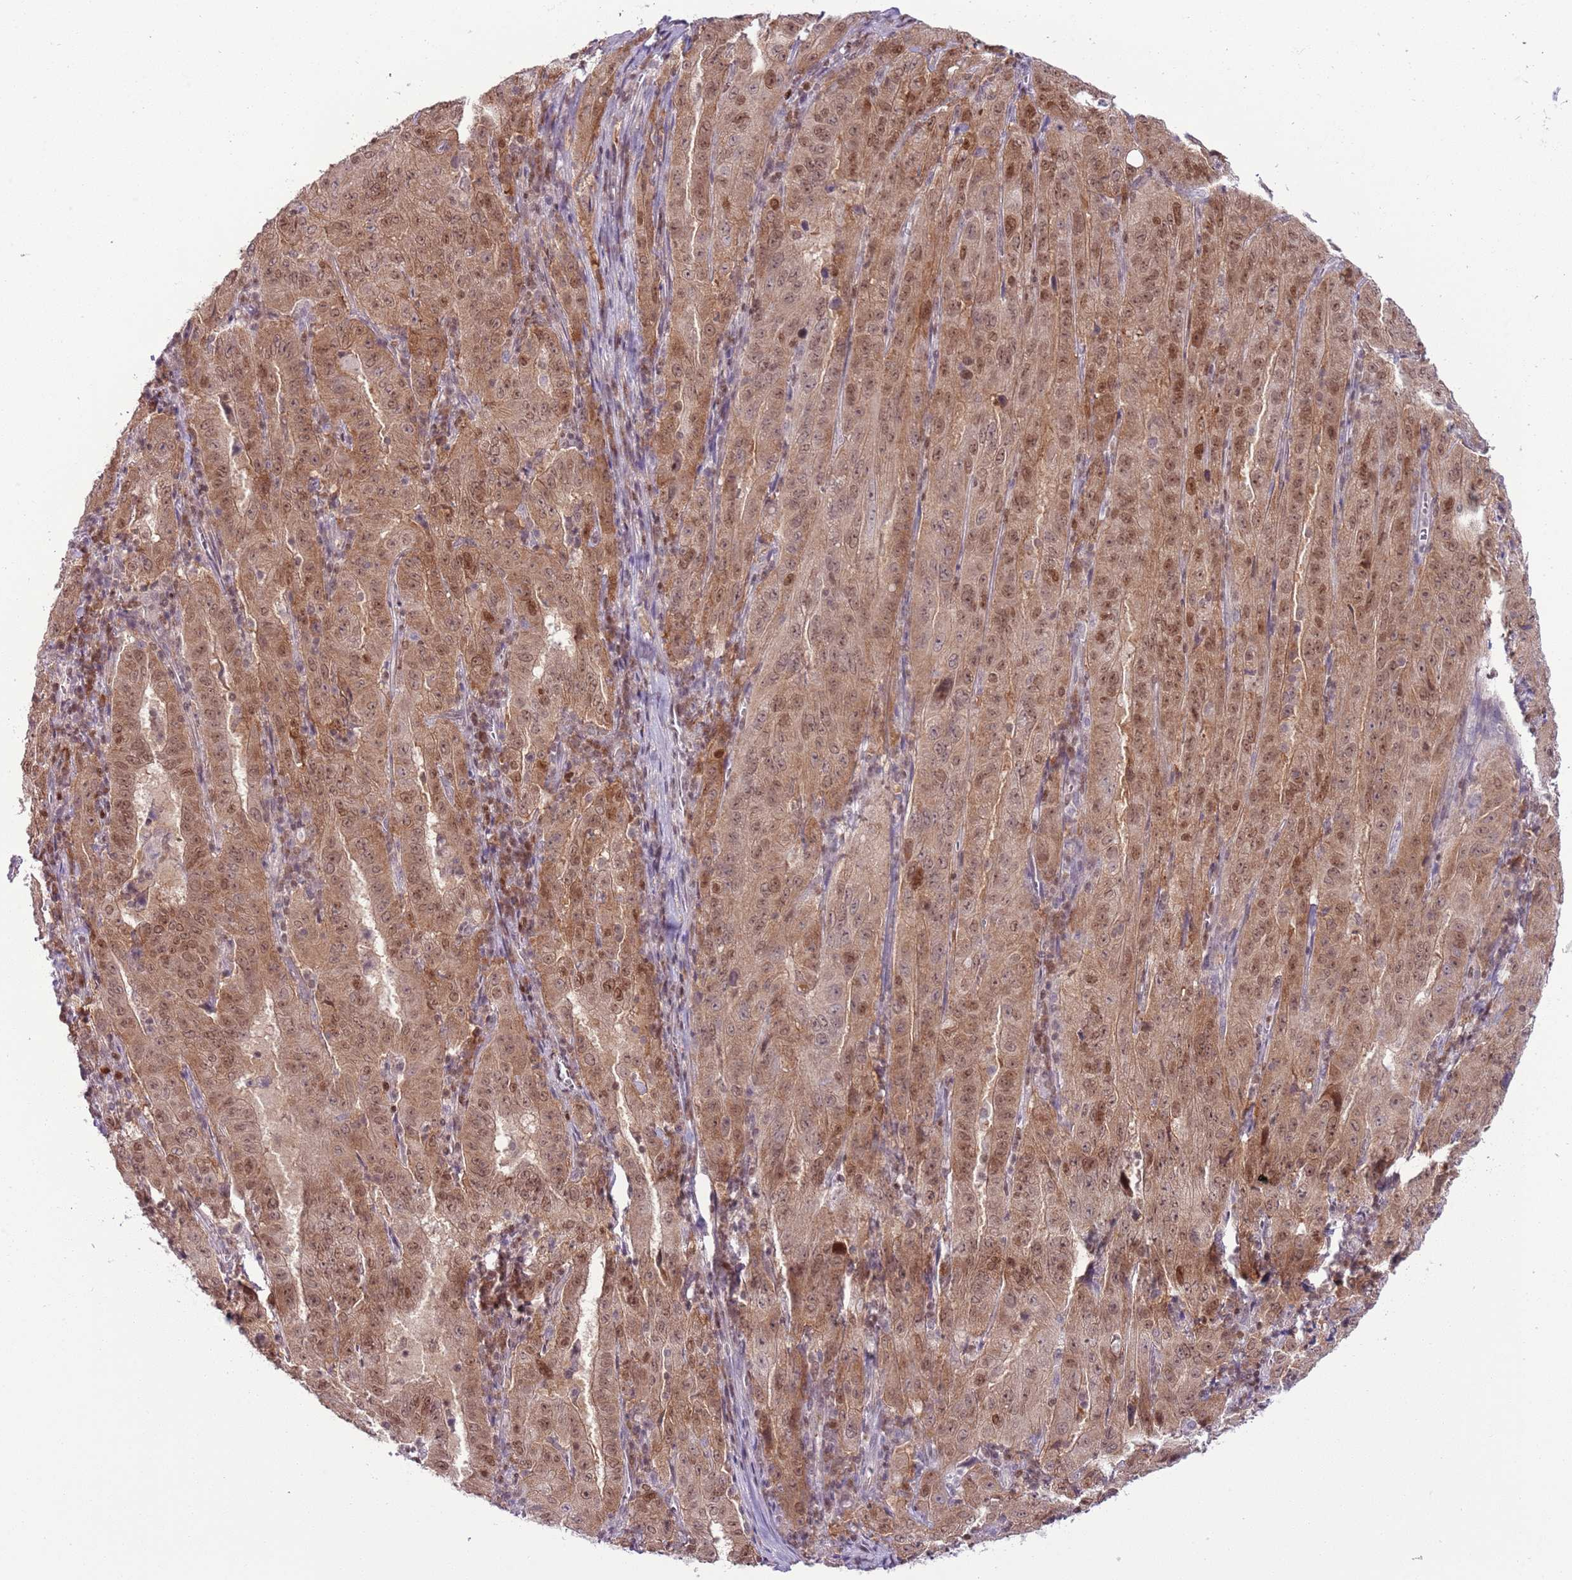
{"staining": {"intensity": "moderate", "quantity": ">75%", "location": "cytoplasmic/membranous,nuclear"}, "tissue": "pancreatic cancer", "cell_type": "Tumor cells", "image_type": "cancer", "snomed": [{"axis": "morphology", "description": "Adenocarcinoma, NOS"}, {"axis": "topography", "description": "Pancreas"}], "caption": "DAB (3,3'-diaminobenzidine) immunohistochemical staining of human pancreatic cancer exhibits moderate cytoplasmic/membranous and nuclear protein staining in approximately >75% of tumor cells.", "gene": "SELENOH", "patient": {"sex": "male", "age": 63}}